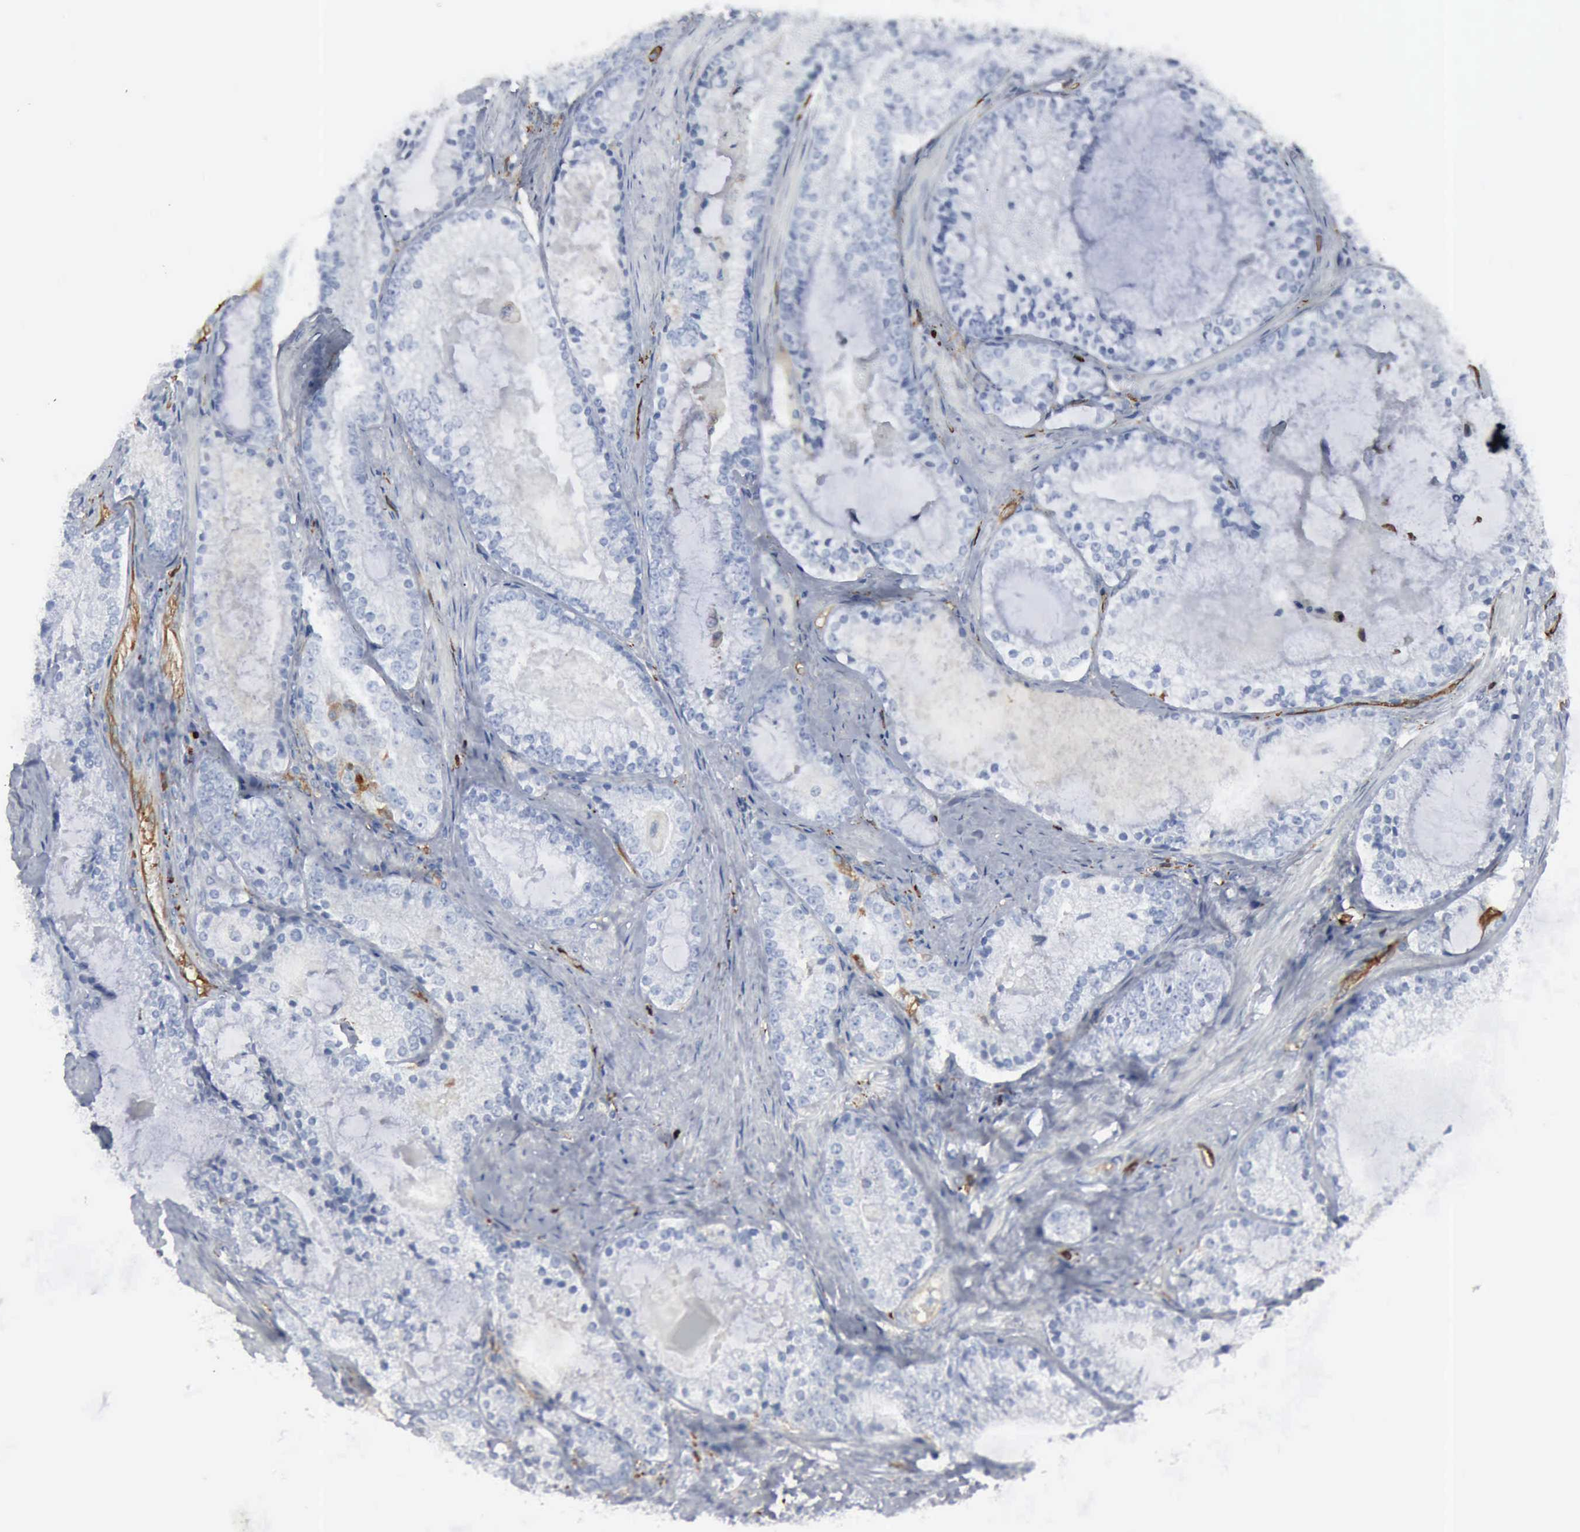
{"staining": {"intensity": "negative", "quantity": "none", "location": "none"}, "tissue": "prostate cancer", "cell_type": "Tumor cells", "image_type": "cancer", "snomed": [{"axis": "morphology", "description": "Adenocarcinoma, High grade"}, {"axis": "topography", "description": "Prostate"}], "caption": "The immunohistochemistry (IHC) micrograph has no significant staining in tumor cells of prostate adenocarcinoma (high-grade) tissue.", "gene": "FSCN1", "patient": {"sex": "male", "age": 63}}